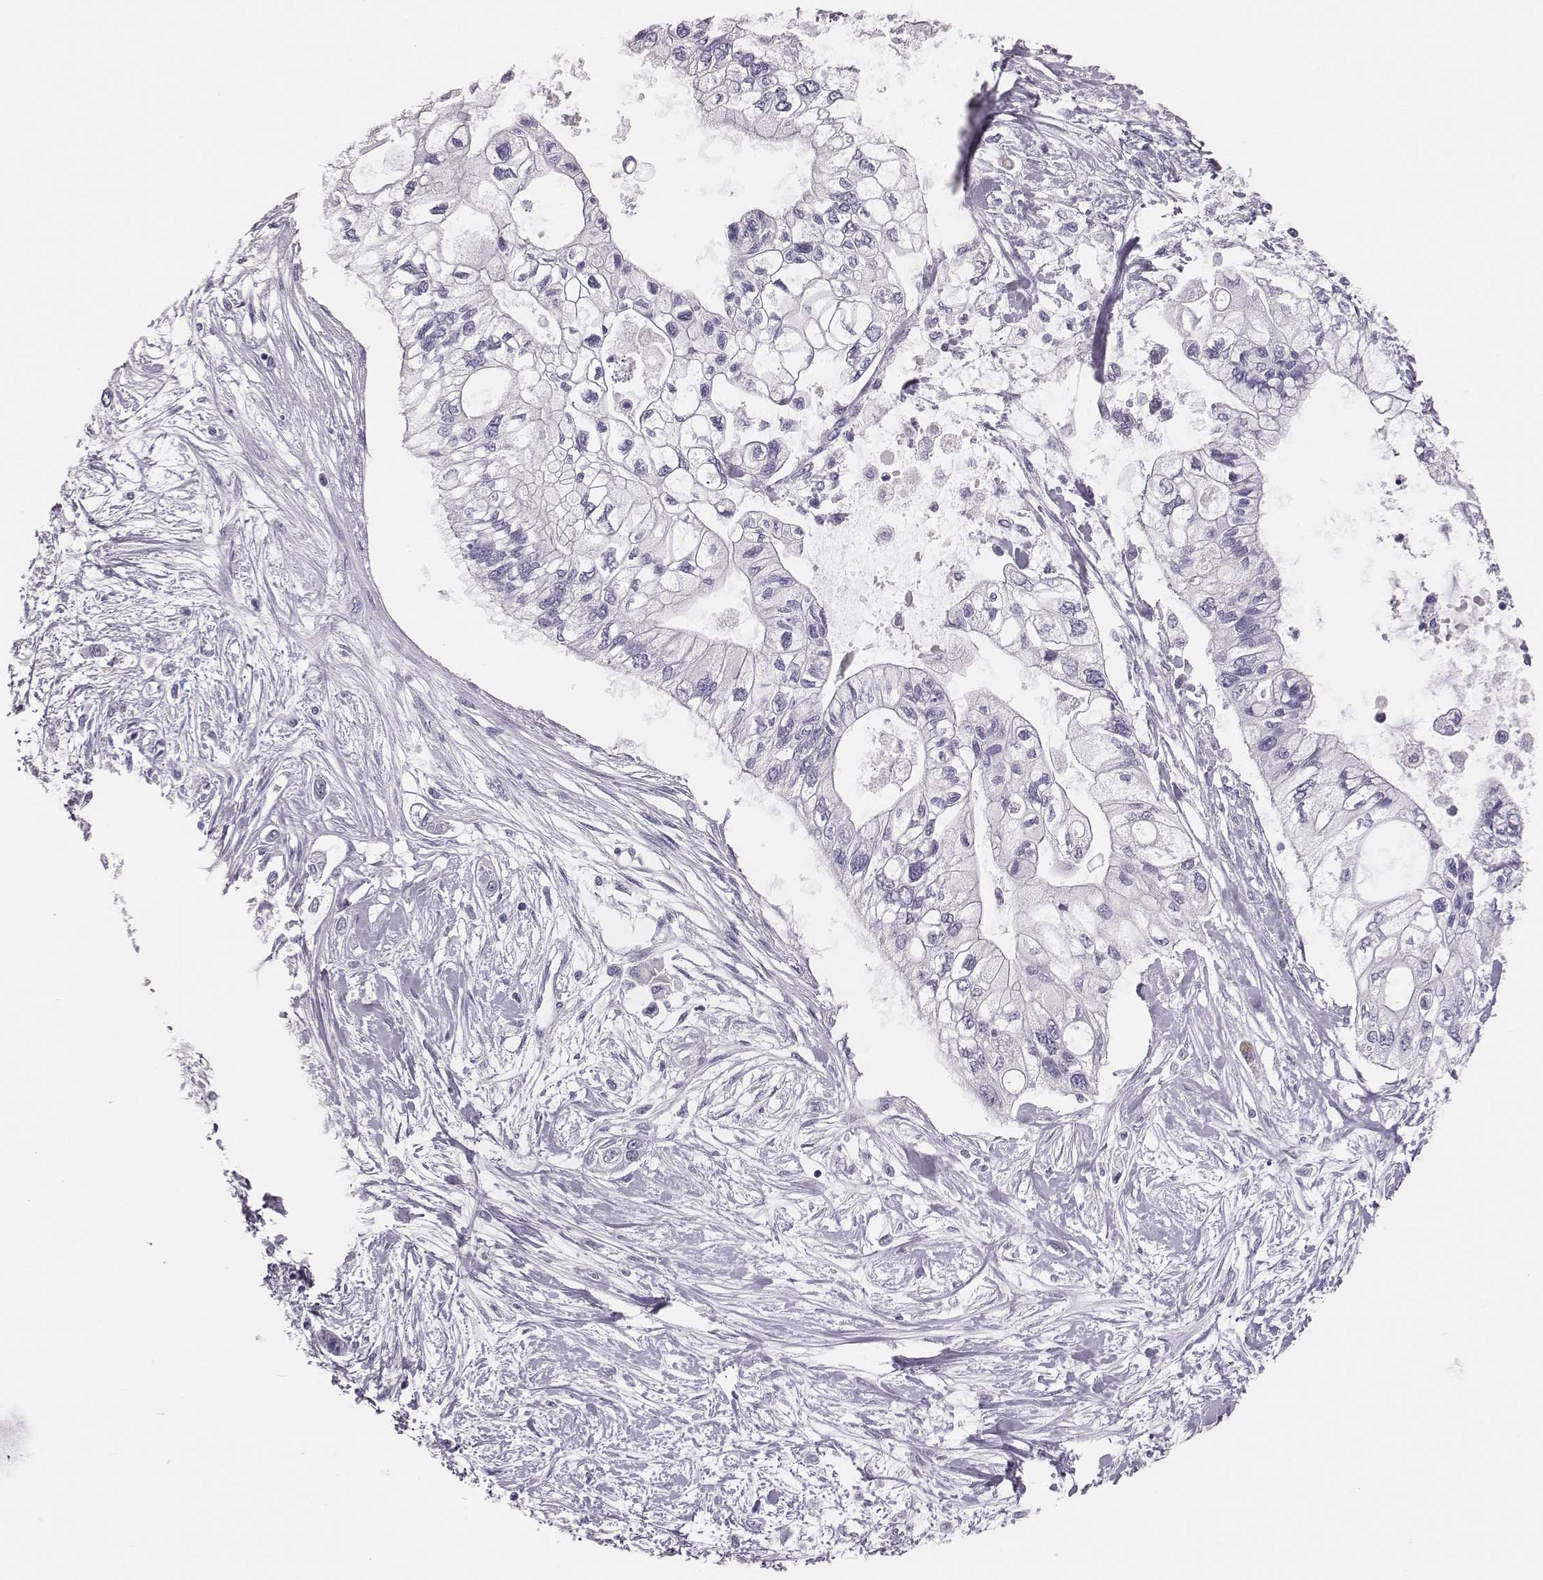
{"staining": {"intensity": "negative", "quantity": "none", "location": "none"}, "tissue": "pancreatic cancer", "cell_type": "Tumor cells", "image_type": "cancer", "snomed": [{"axis": "morphology", "description": "Adenocarcinoma, NOS"}, {"axis": "topography", "description": "Pancreas"}], "caption": "The photomicrograph shows no staining of tumor cells in adenocarcinoma (pancreatic).", "gene": "H1-6", "patient": {"sex": "female", "age": 77}}